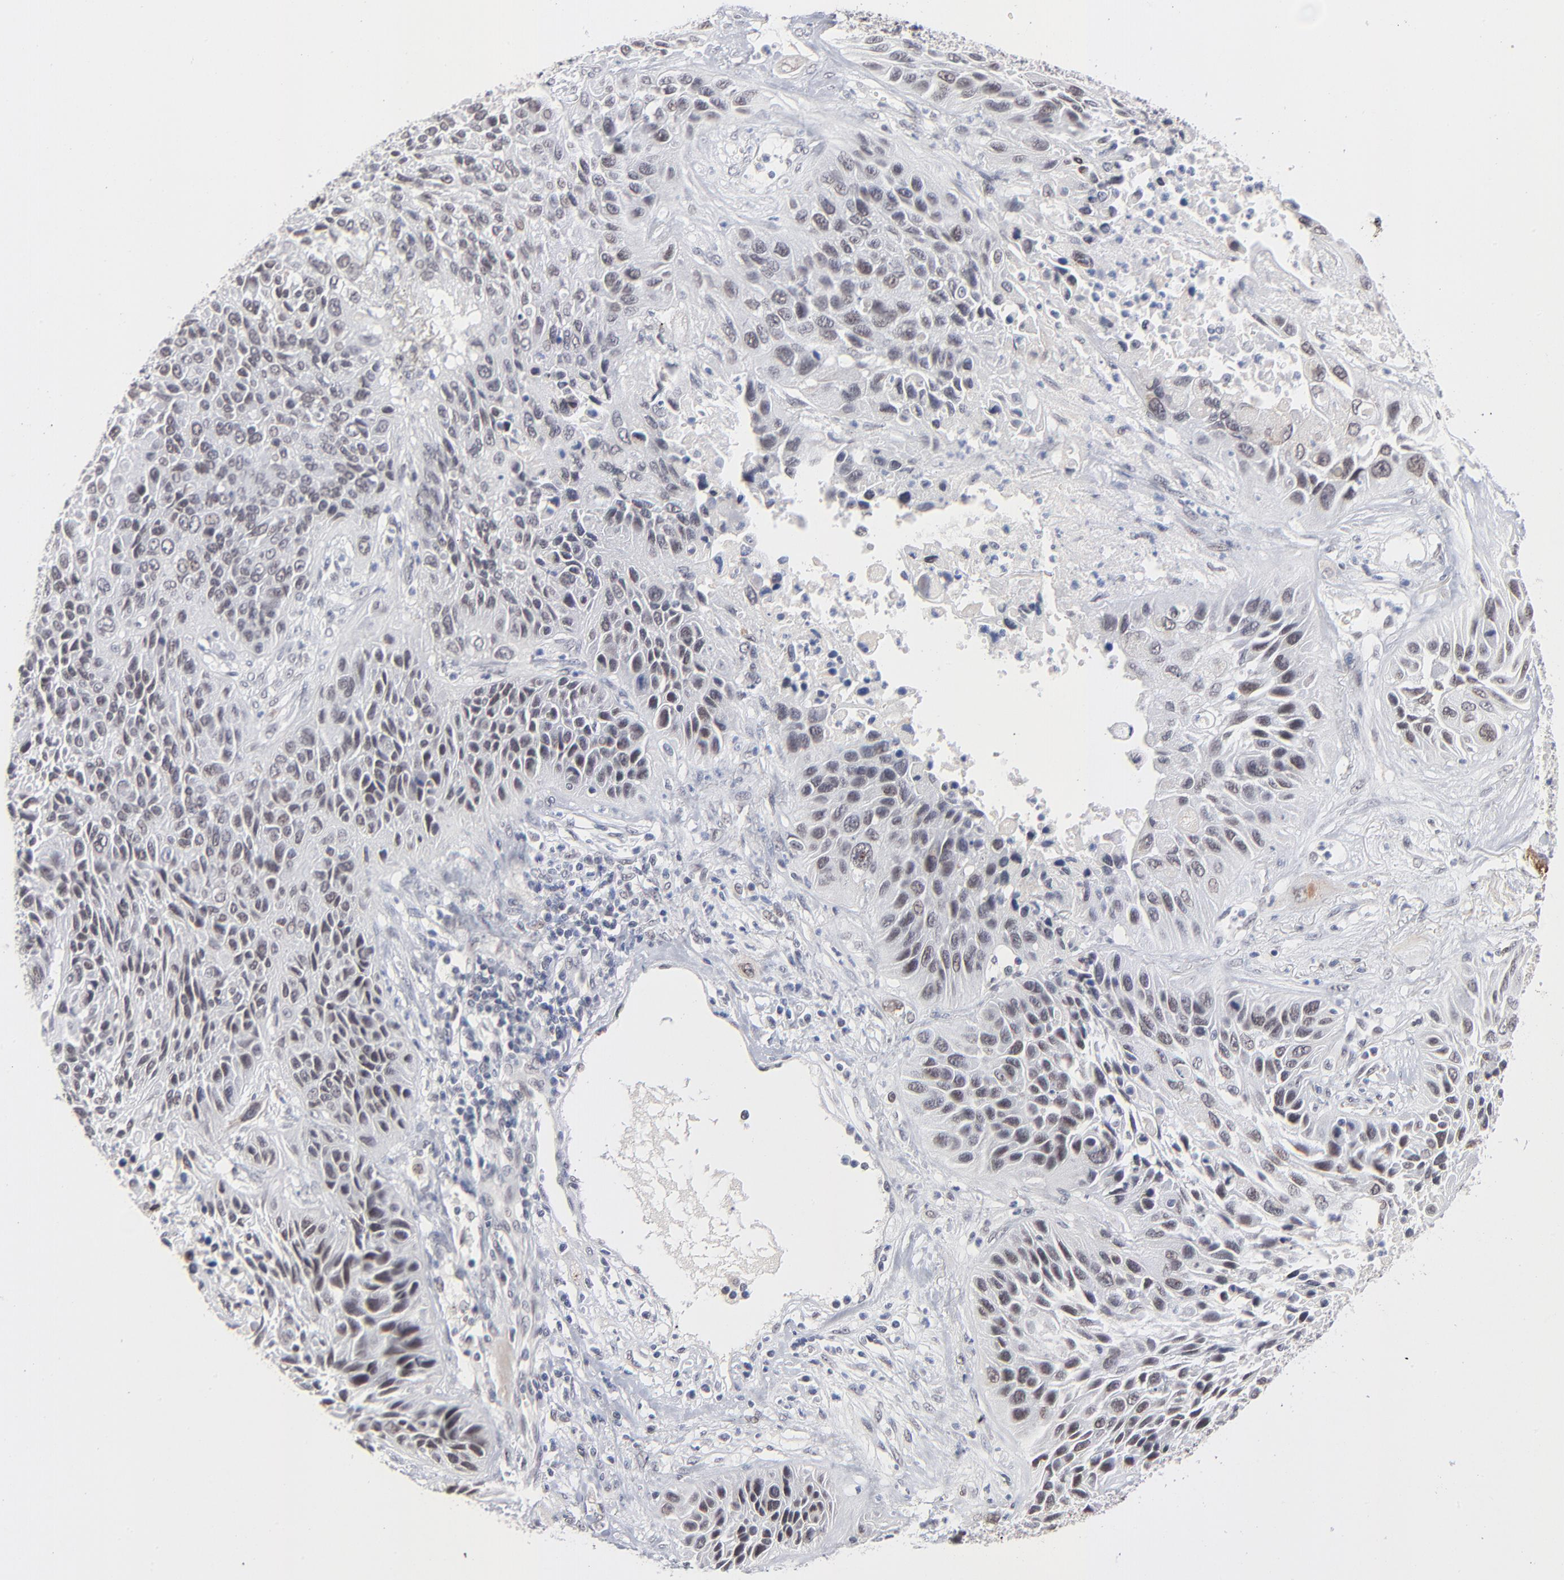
{"staining": {"intensity": "negative", "quantity": "none", "location": "none"}, "tissue": "lung cancer", "cell_type": "Tumor cells", "image_type": "cancer", "snomed": [{"axis": "morphology", "description": "Squamous cell carcinoma, NOS"}, {"axis": "topography", "description": "Lung"}], "caption": "High magnification brightfield microscopy of squamous cell carcinoma (lung) stained with DAB (3,3'-diaminobenzidine) (brown) and counterstained with hematoxylin (blue): tumor cells show no significant expression.", "gene": "MBIP", "patient": {"sex": "female", "age": 76}}